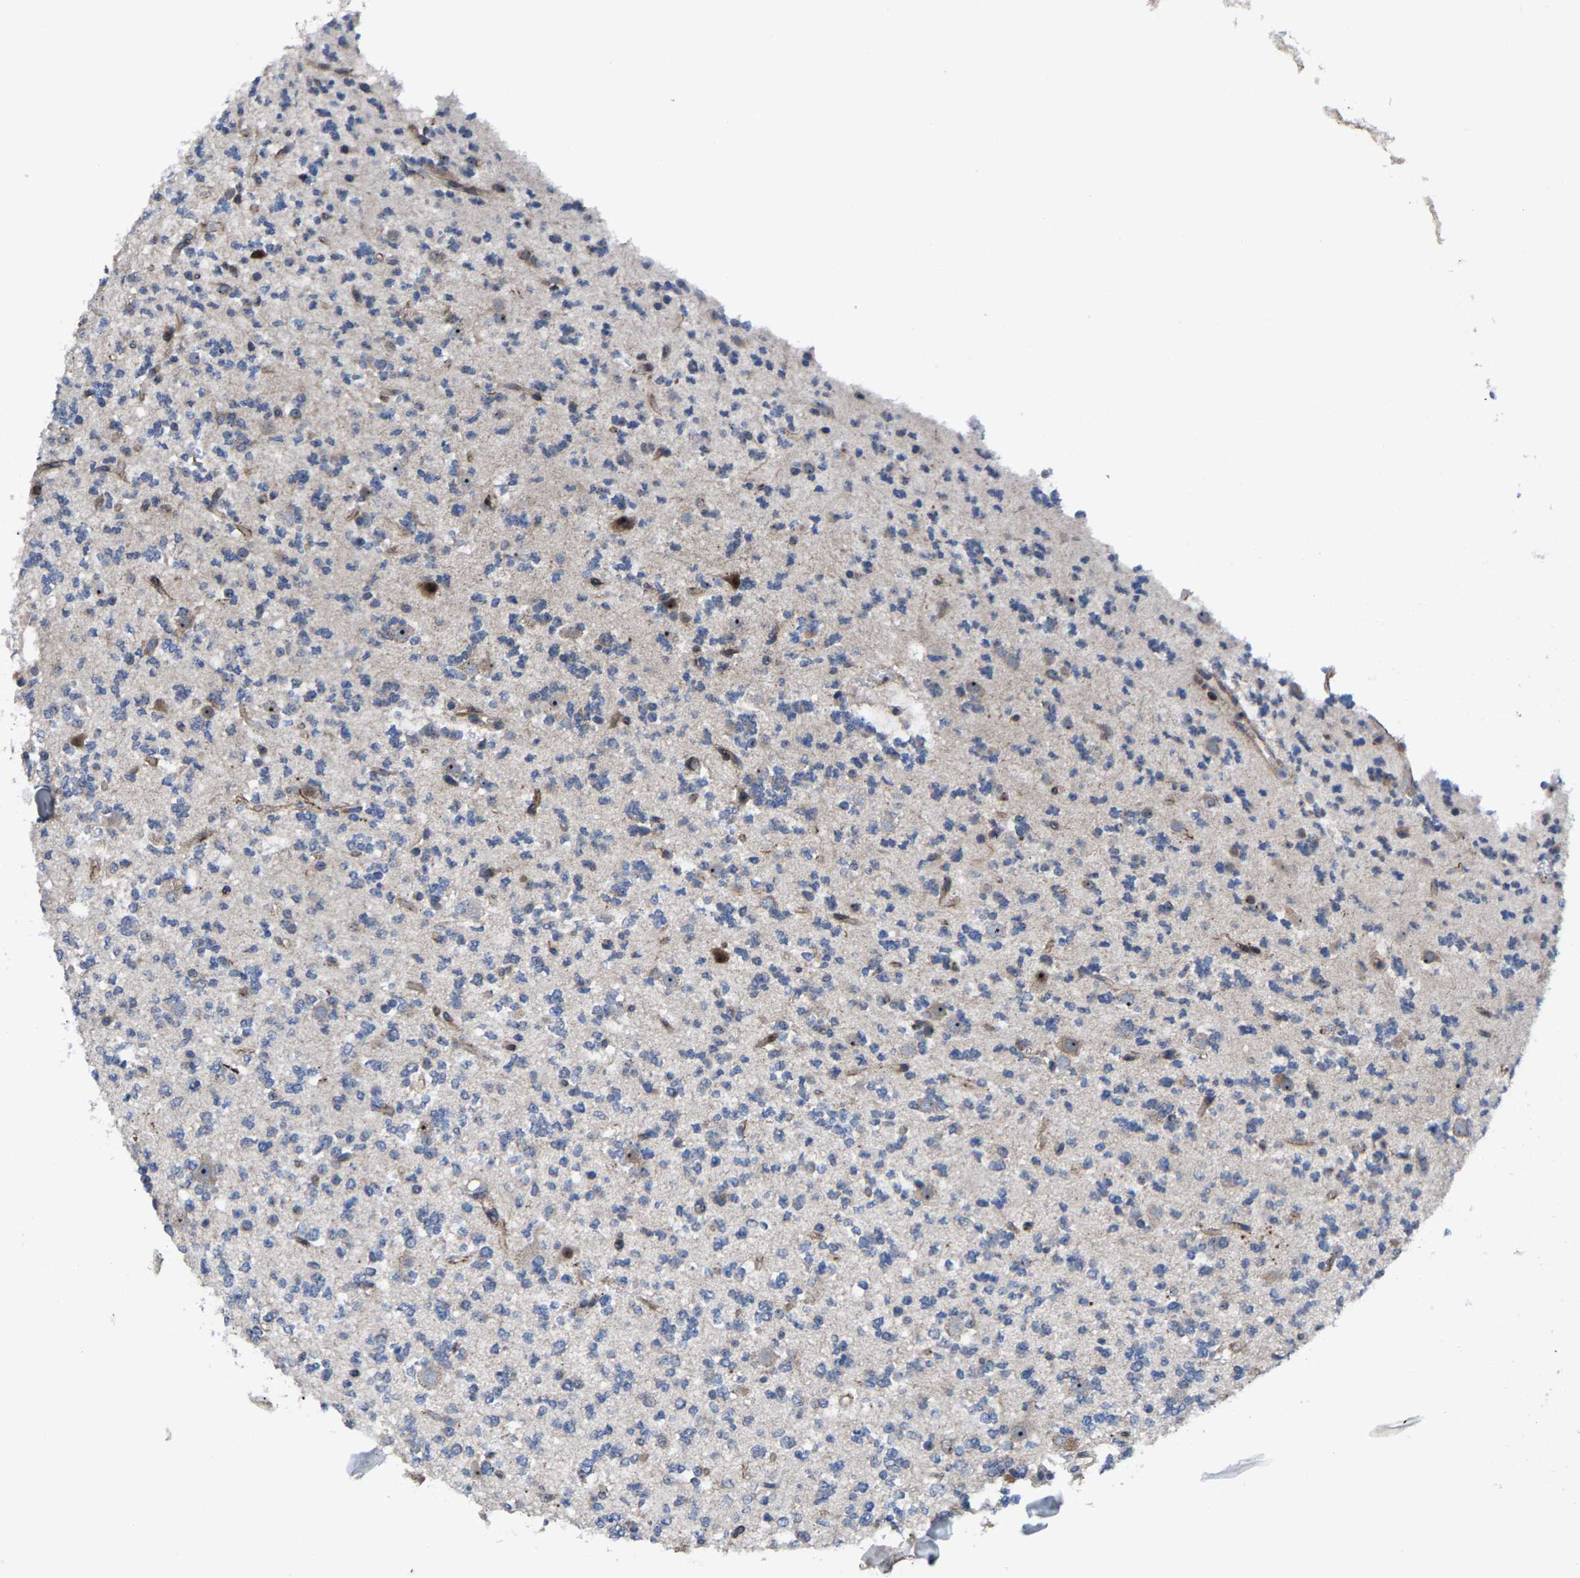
{"staining": {"intensity": "negative", "quantity": "none", "location": "none"}, "tissue": "glioma", "cell_type": "Tumor cells", "image_type": "cancer", "snomed": [{"axis": "morphology", "description": "Glioma, malignant, Low grade"}, {"axis": "topography", "description": "Brain"}], "caption": "Photomicrograph shows no significant protein positivity in tumor cells of malignant glioma (low-grade).", "gene": "HAUS6", "patient": {"sex": "male", "age": 38}}